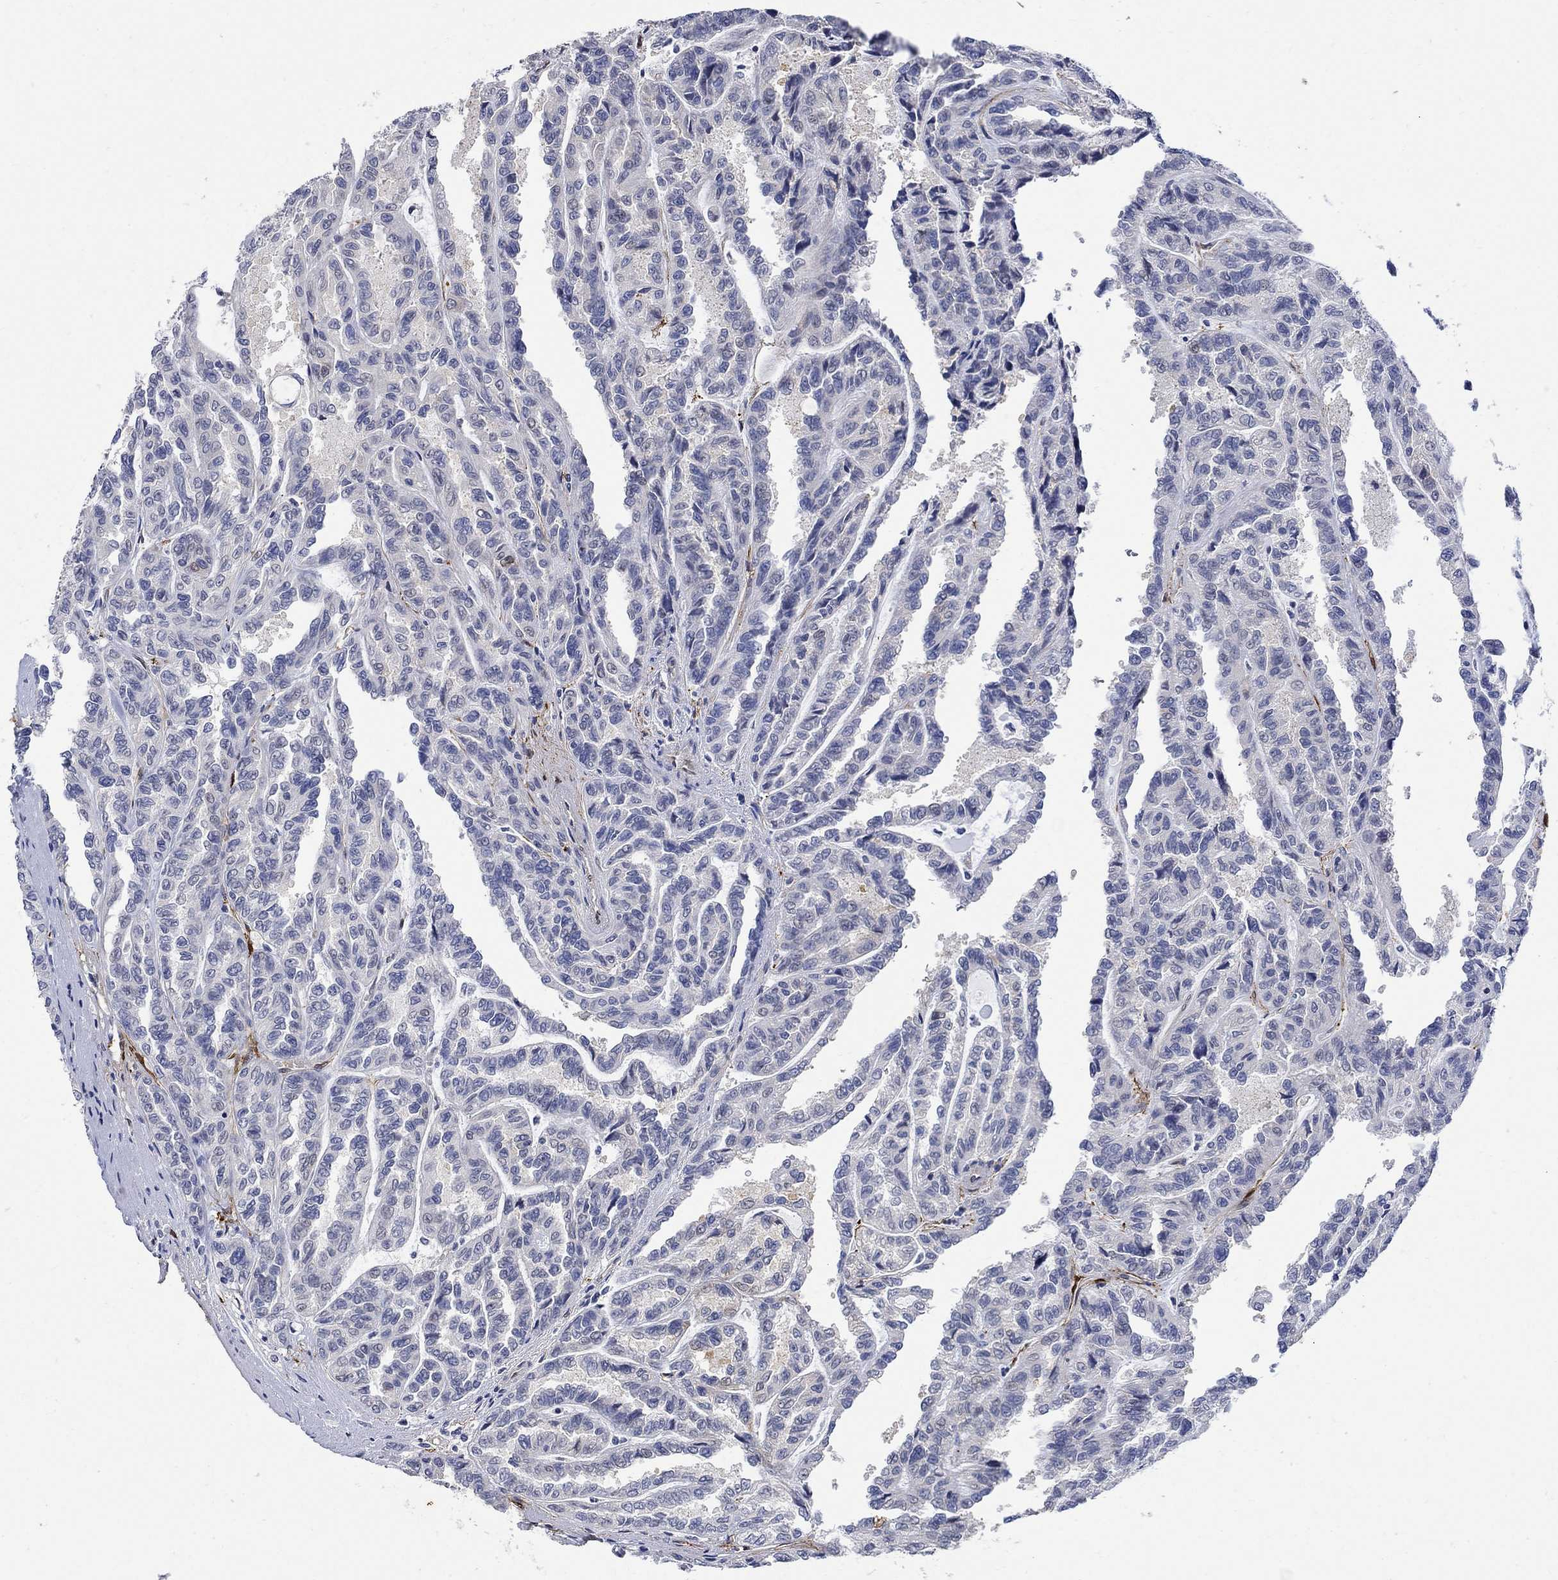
{"staining": {"intensity": "negative", "quantity": "none", "location": "none"}, "tissue": "renal cancer", "cell_type": "Tumor cells", "image_type": "cancer", "snomed": [{"axis": "morphology", "description": "Adenocarcinoma, NOS"}, {"axis": "topography", "description": "Kidney"}], "caption": "The photomicrograph shows no staining of tumor cells in adenocarcinoma (renal).", "gene": "TGM2", "patient": {"sex": "male", "age": 79}}